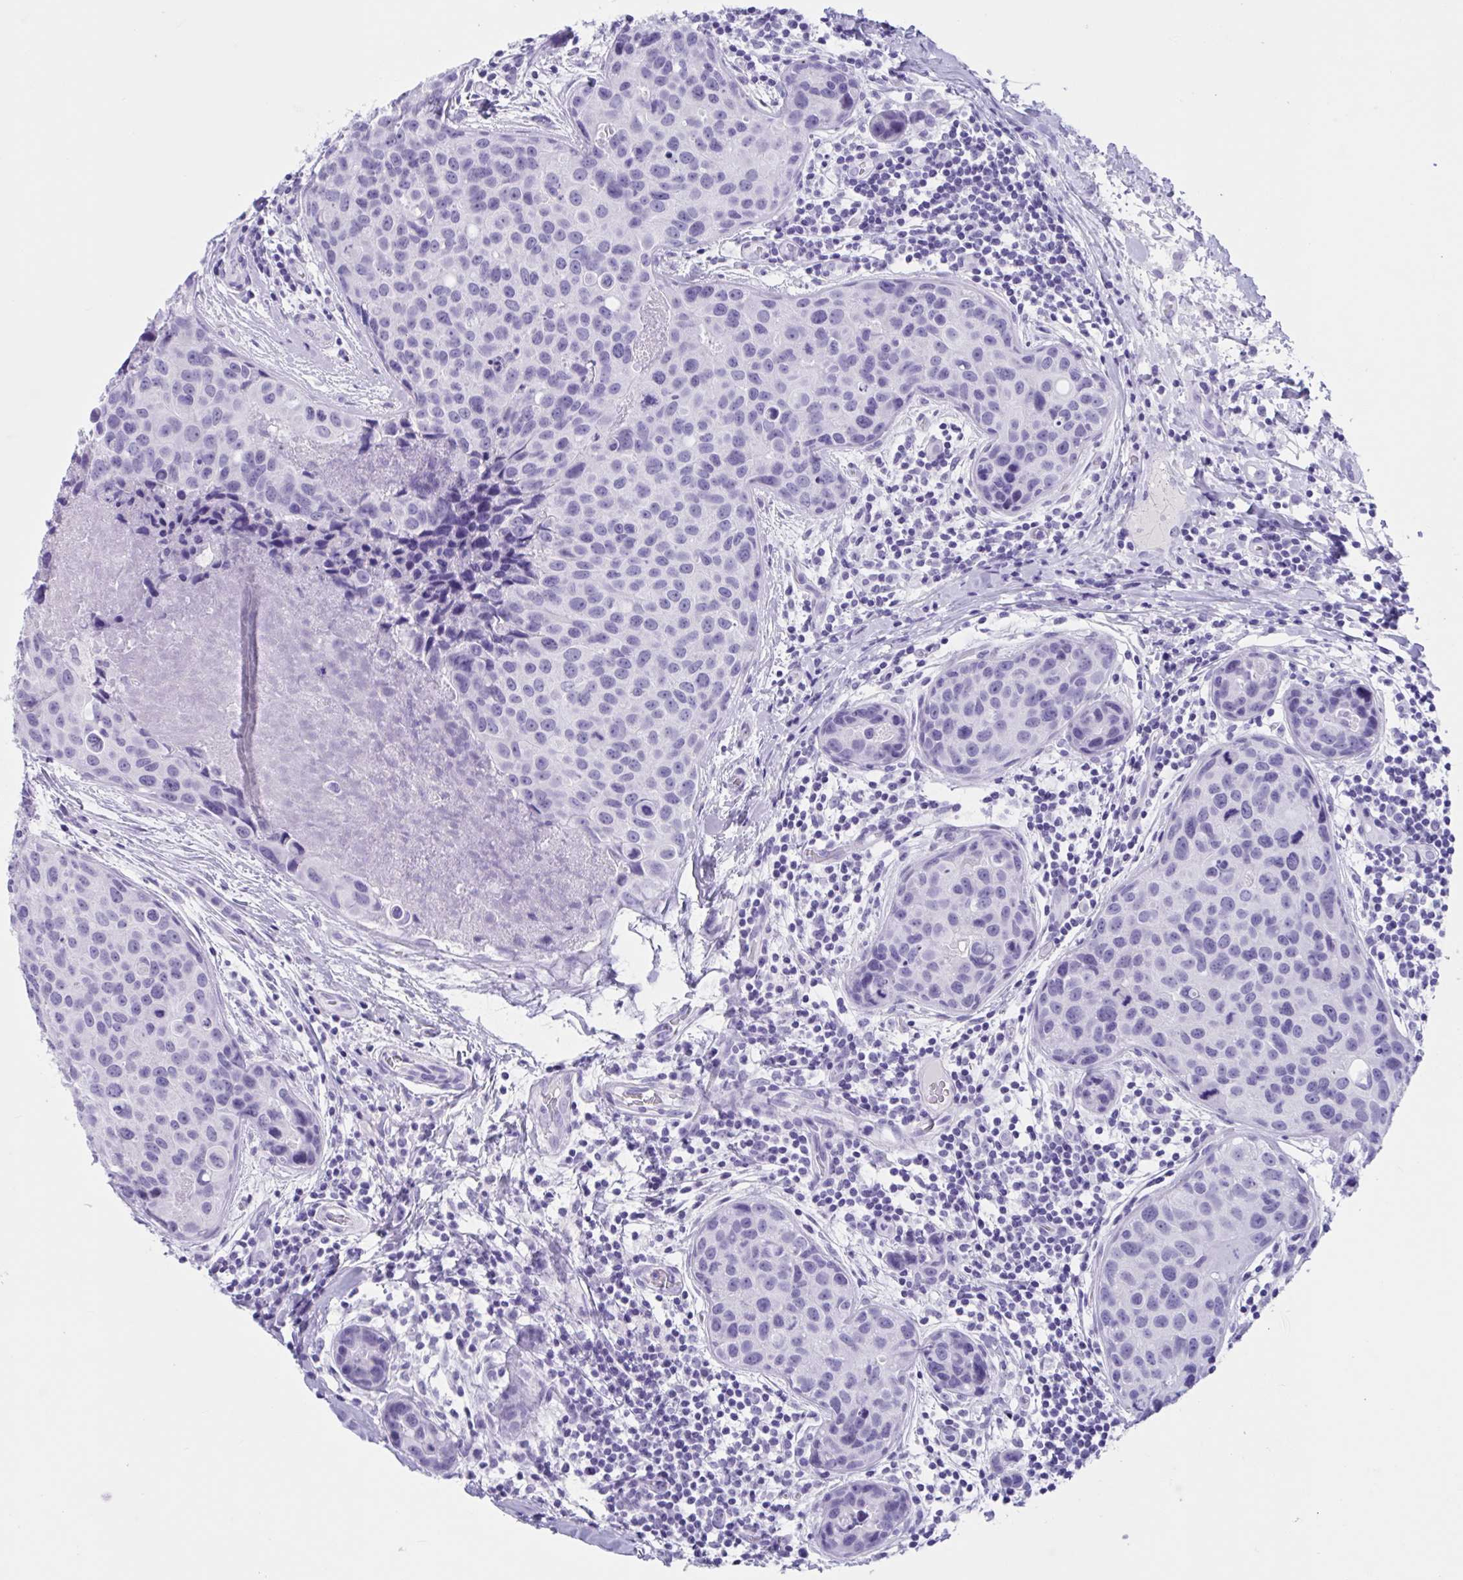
{"staining": {"intensity": "negative", "quantity": "none", "location": "none"}, "tissue": "breast cancer", "cell_type": "Tumor cells", "image_type": "cancer", "snomed": [{"axis": "morphology", "description": "Duct carcinoma"}, {"axis": "topography", "description": "Breast"}], "caption": "An immunohistochemistry photomicrograph of intraductal carcinoma (breast) is shown. There is no staining in tumor cells of intraductal carcinoma (breast).", "gene": "TMEM35A", "patient": {"sex": "female", "age": 24}}